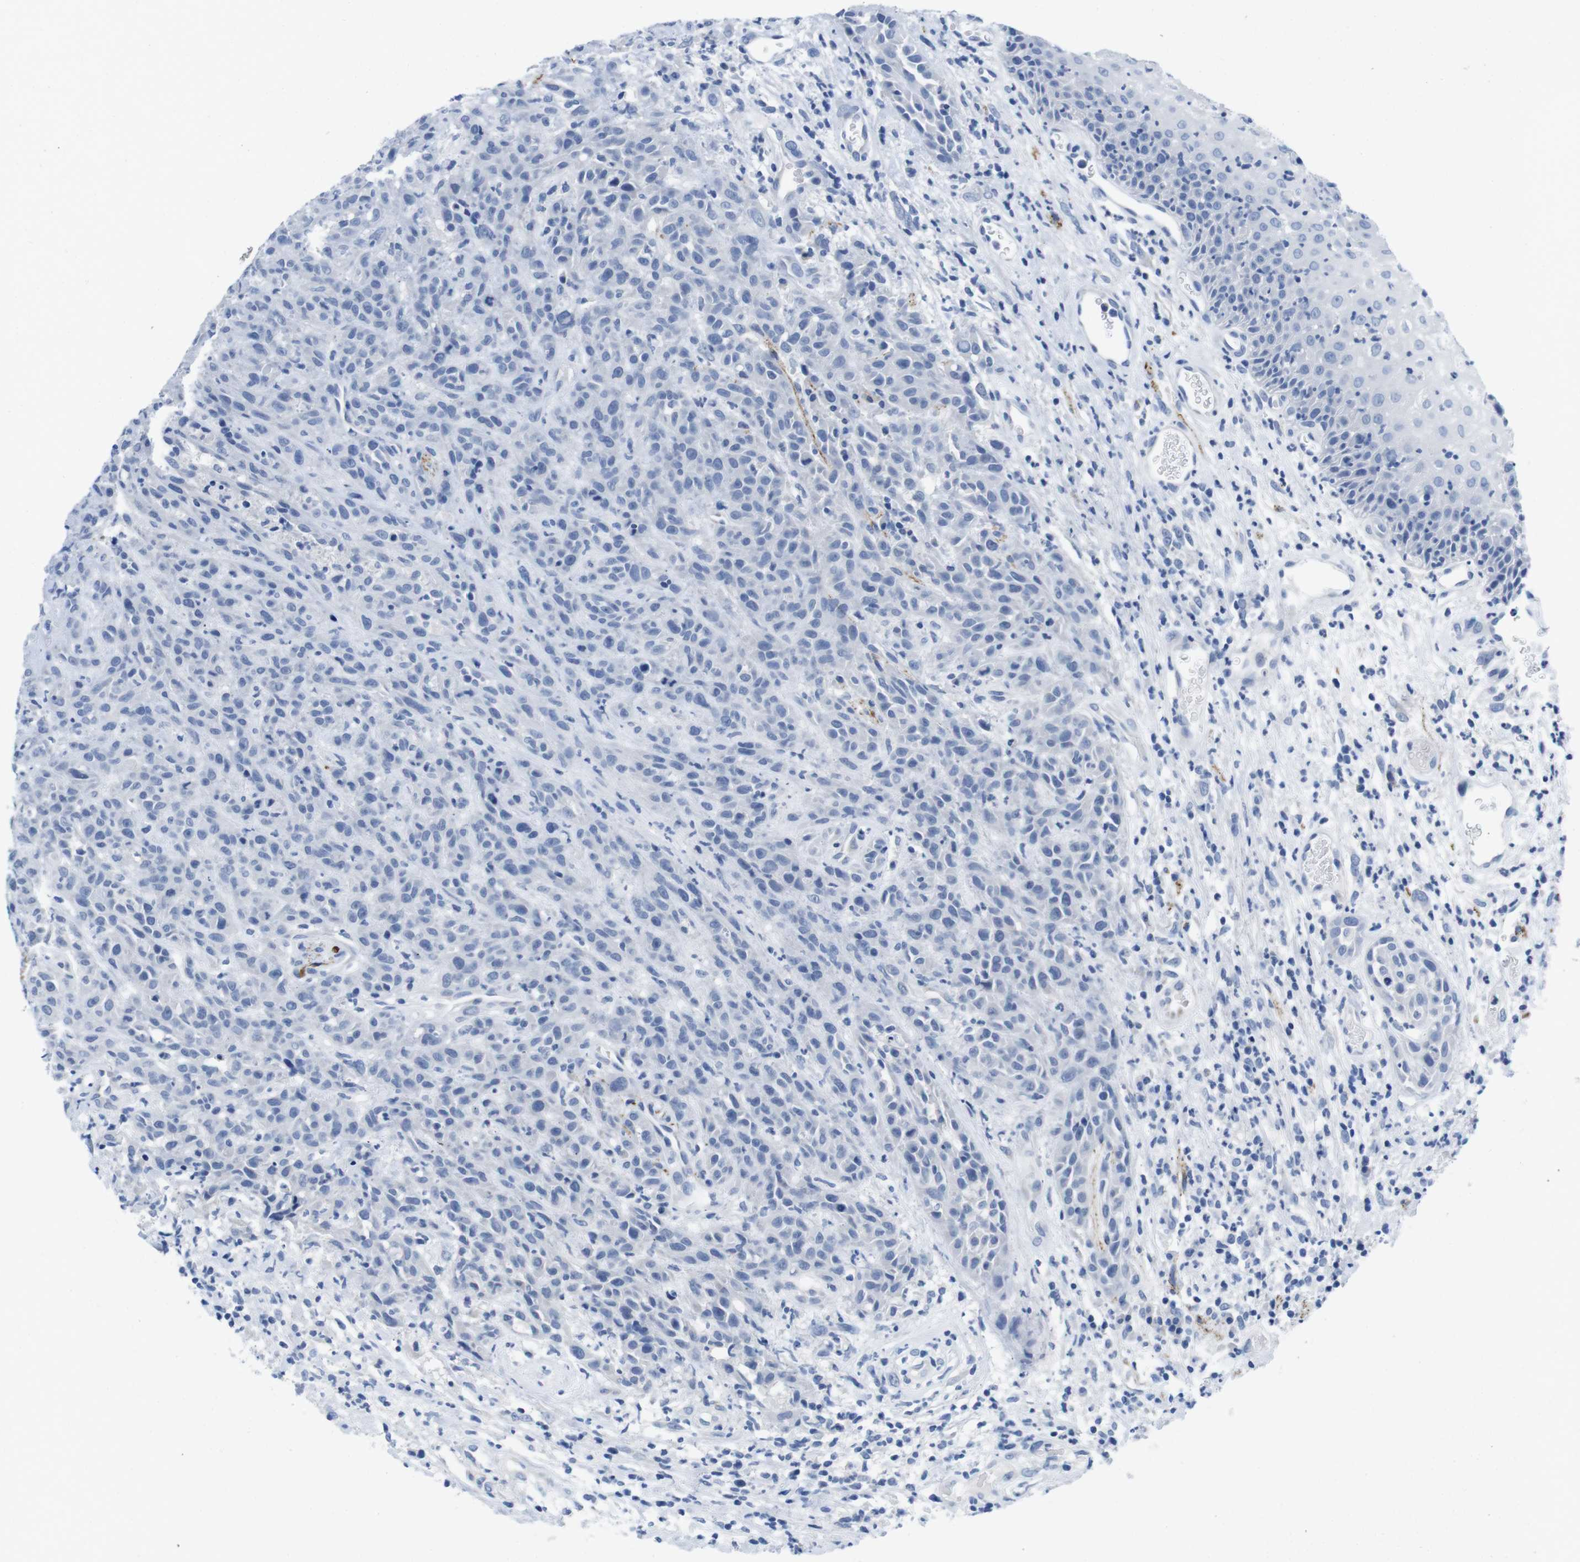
{"staining": {"intensity": "negative", "quantity": "none", "location": "none"}, "tissue": "head and neck cancer", "cell_type": "Tumor cells", "image_type": "cancer", "snomed": [{"axis": "morphology", "description": "Normal tissue, NOS"}, {"axis": "morphology", "description": "Squamous cell carcinoma, NOS"}, {"axis": "topography", "description": "Cartilage tissue"}, {"axis": "topography", "description": "Head-Neck"}], "caption": "Immunohistochemistry (IHC) photomicrograph of neoplastic tissue: human squamous cell carcinoma (head and neck) stained with DAB (3,3'-diaminobenzidine) shows no significant protein positivity in tumor cells.", "gene": "MAP6", "patient": {"sex": "male", "age": 62}}